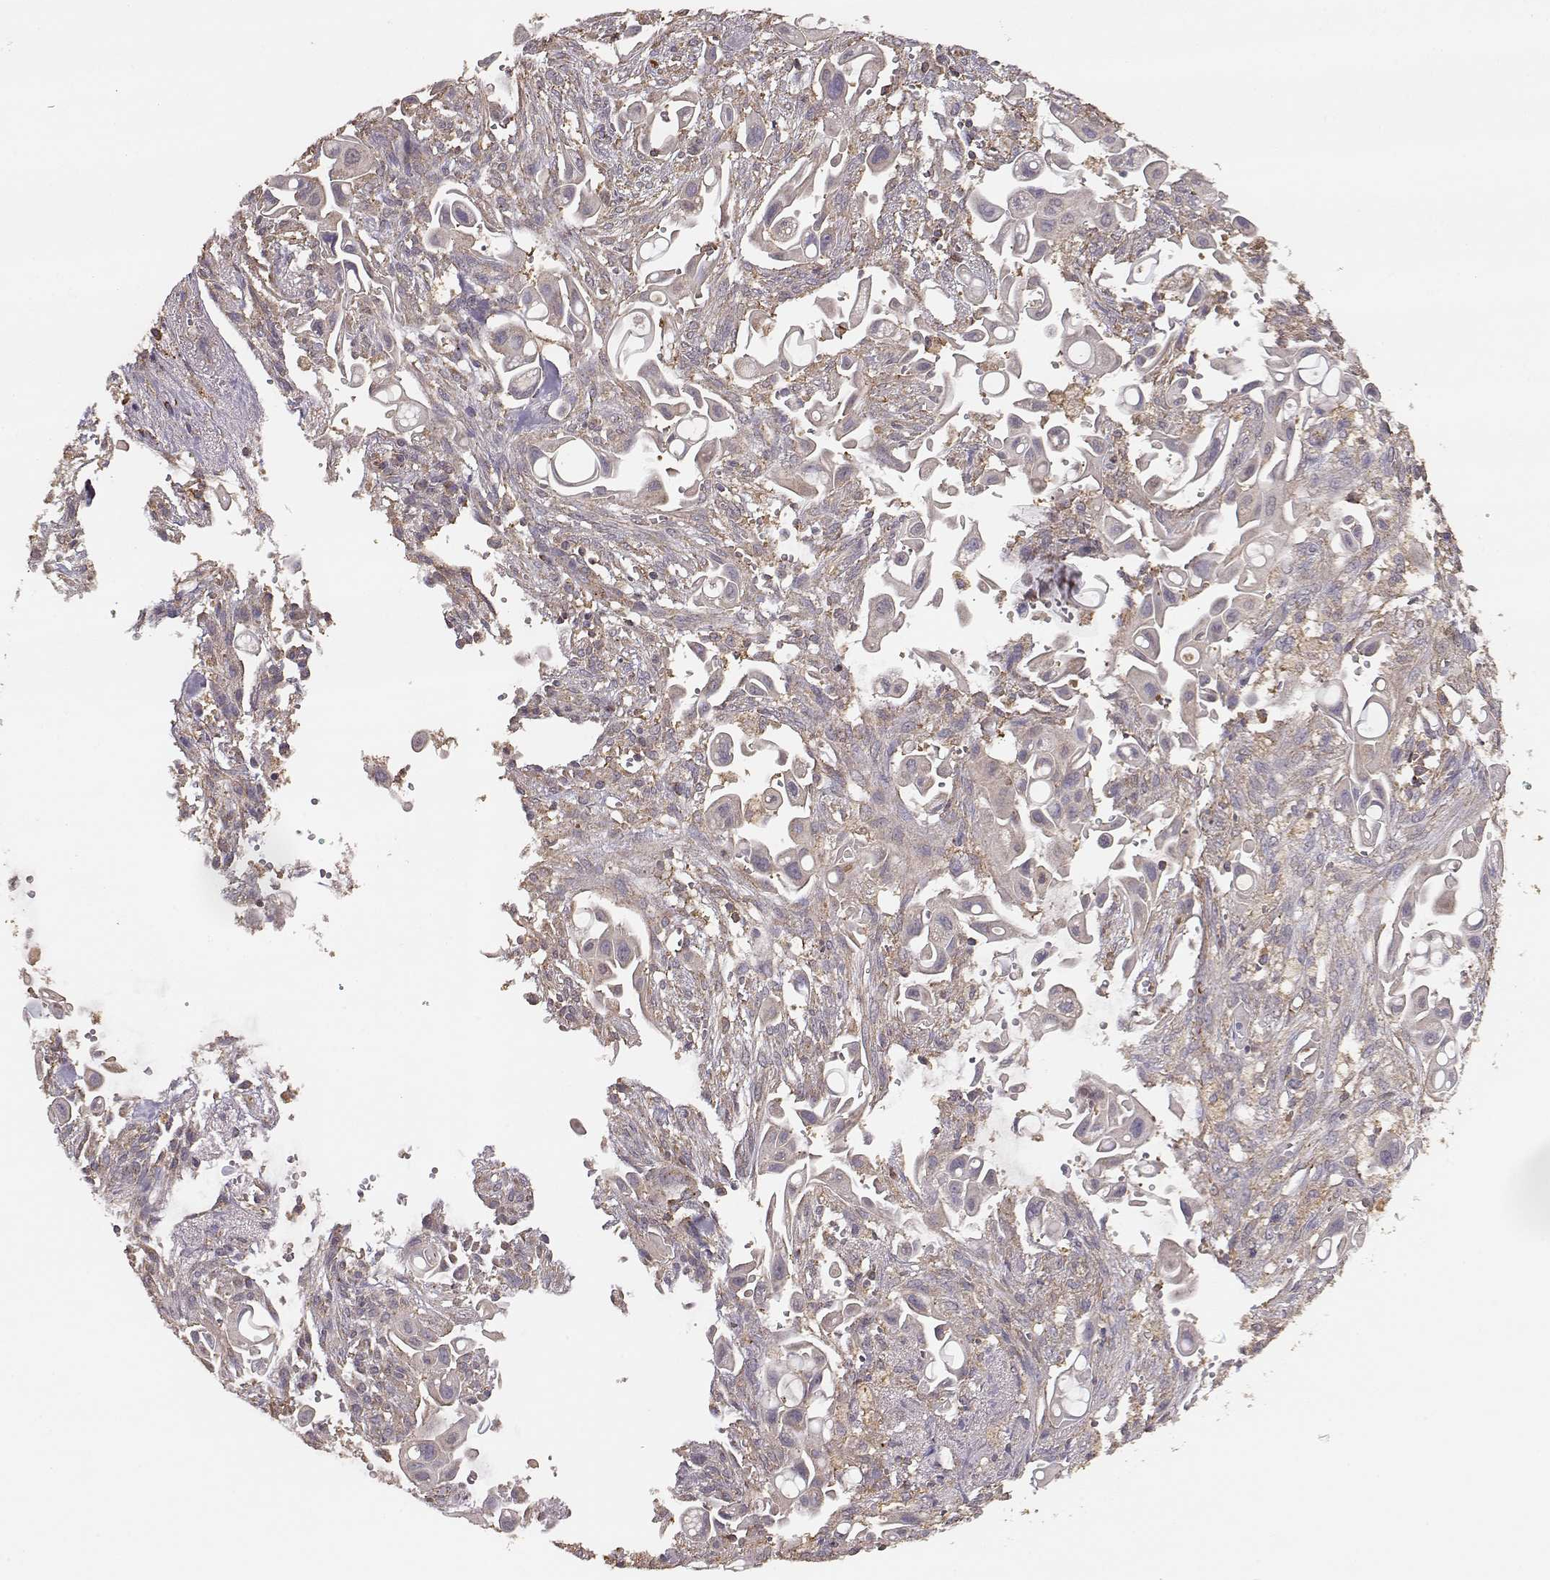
{"staining": {"intensity": "weak", "quantity": "<25%", "location": "cytoplasmic/membranous"}, "tissue": "pancreatic cancer", "cell_type": "Tumor cells", "image_type": "cancer", "snomed": [{"axis": "morphology", "description": "Adenocarcinoma, NOS"}, {"axis": "topography", "description": "Pancreas"}], "caption": "The micrograph displays no significant positivity in tumor cells of pancreatic cancer (adenocarcinoma).", "gene": "TARS3", "patient": {"sex": "male", "age": 50}}